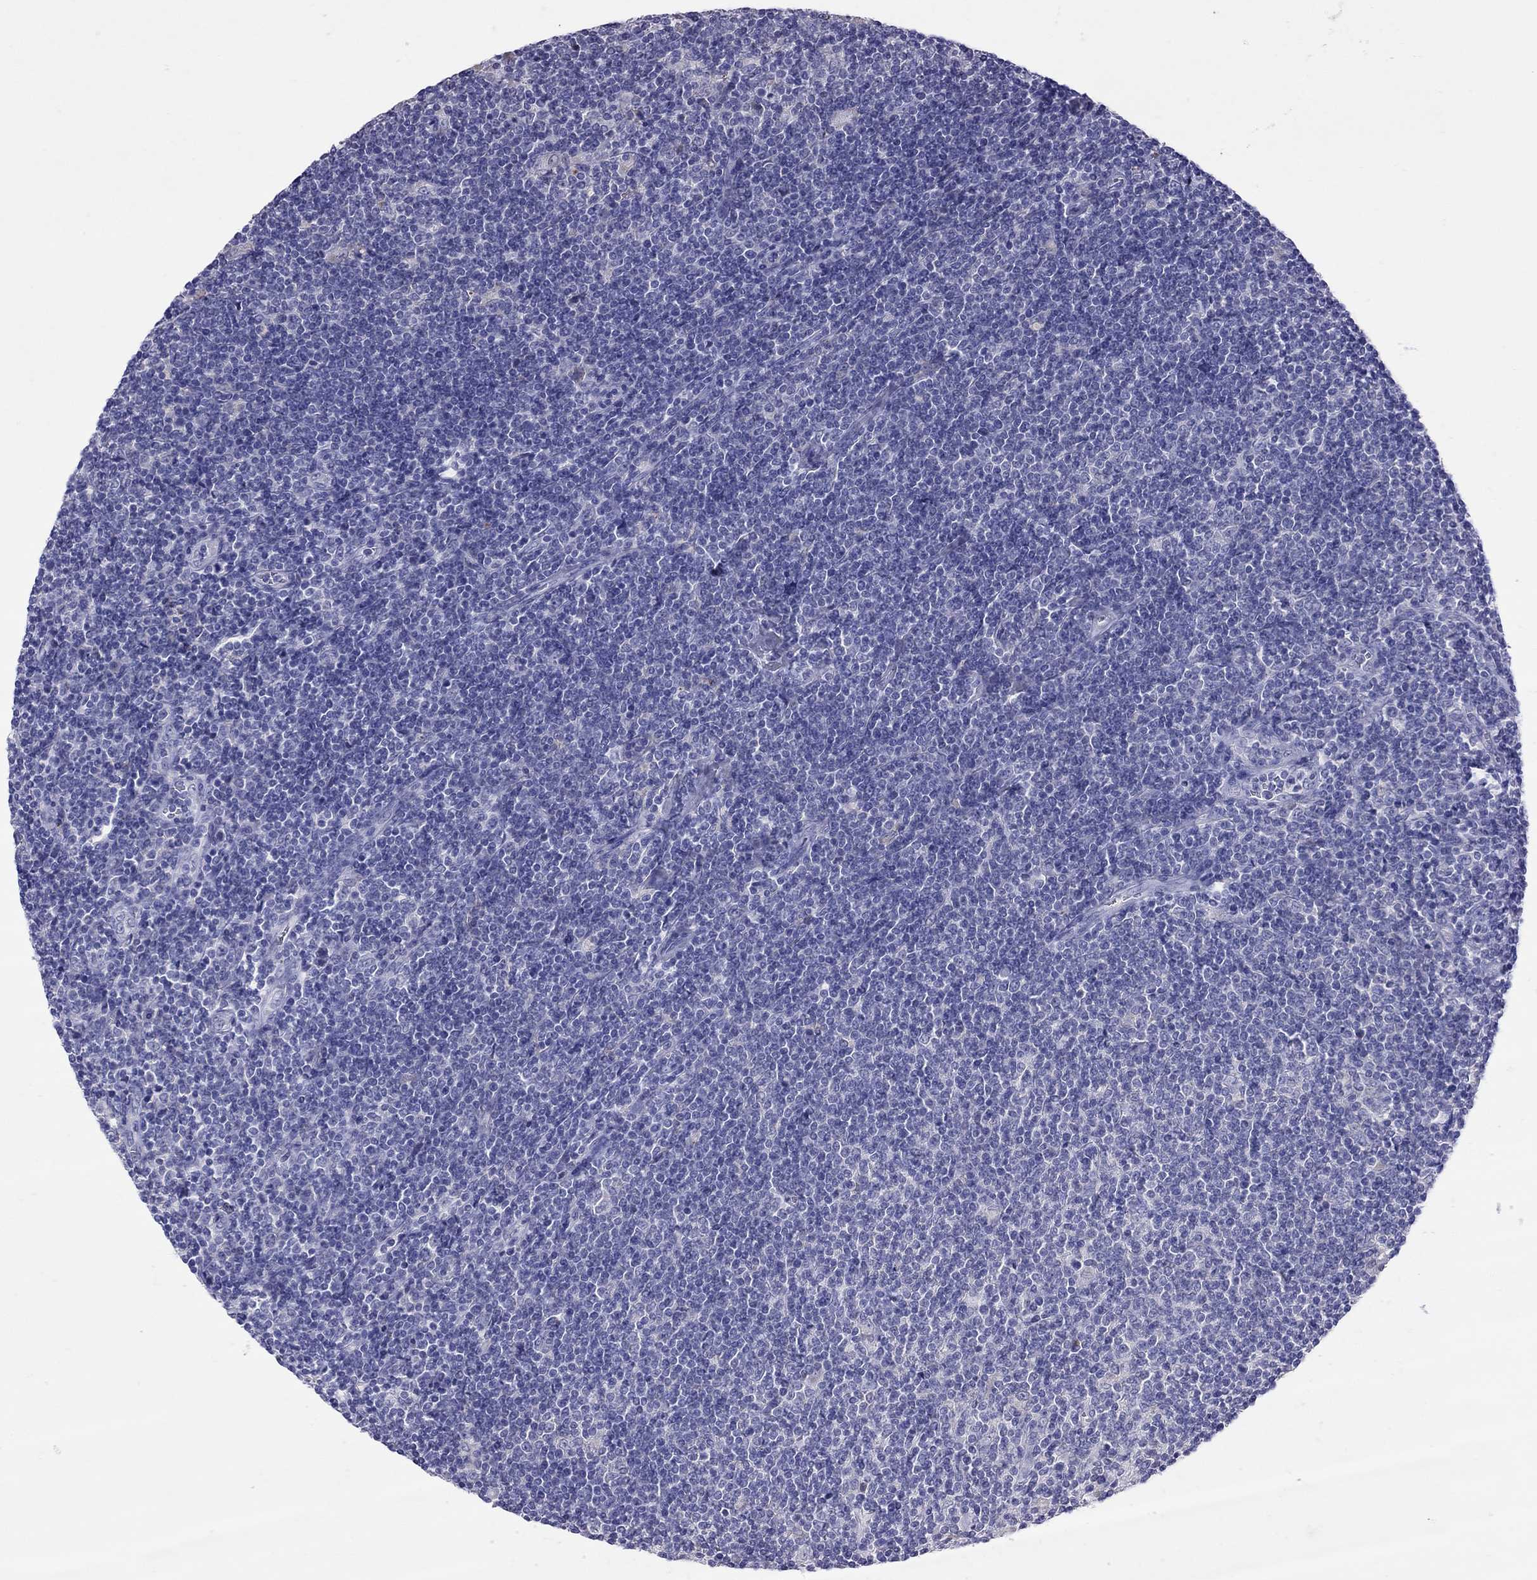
{"staining": {"intensity": "negative", "quantity": "none", "location": "none"}, "tissue": "lymphoma", "cell_type": "Tumor cells", "image_type": "cancer", "snomed": [{"axis": "morphology", "description": "Hodgkin's disease, NOS"}, {"axis": "topography", "description": "Lymph node"}], "caption": "Immunohistochemistry histopathology image of human Hodgkin's disease stained for a protein (brown), which demonstrates no expression in tumor cells.", "gene": "COL9A1", "patient": {"sex": "male", "age": 40}}